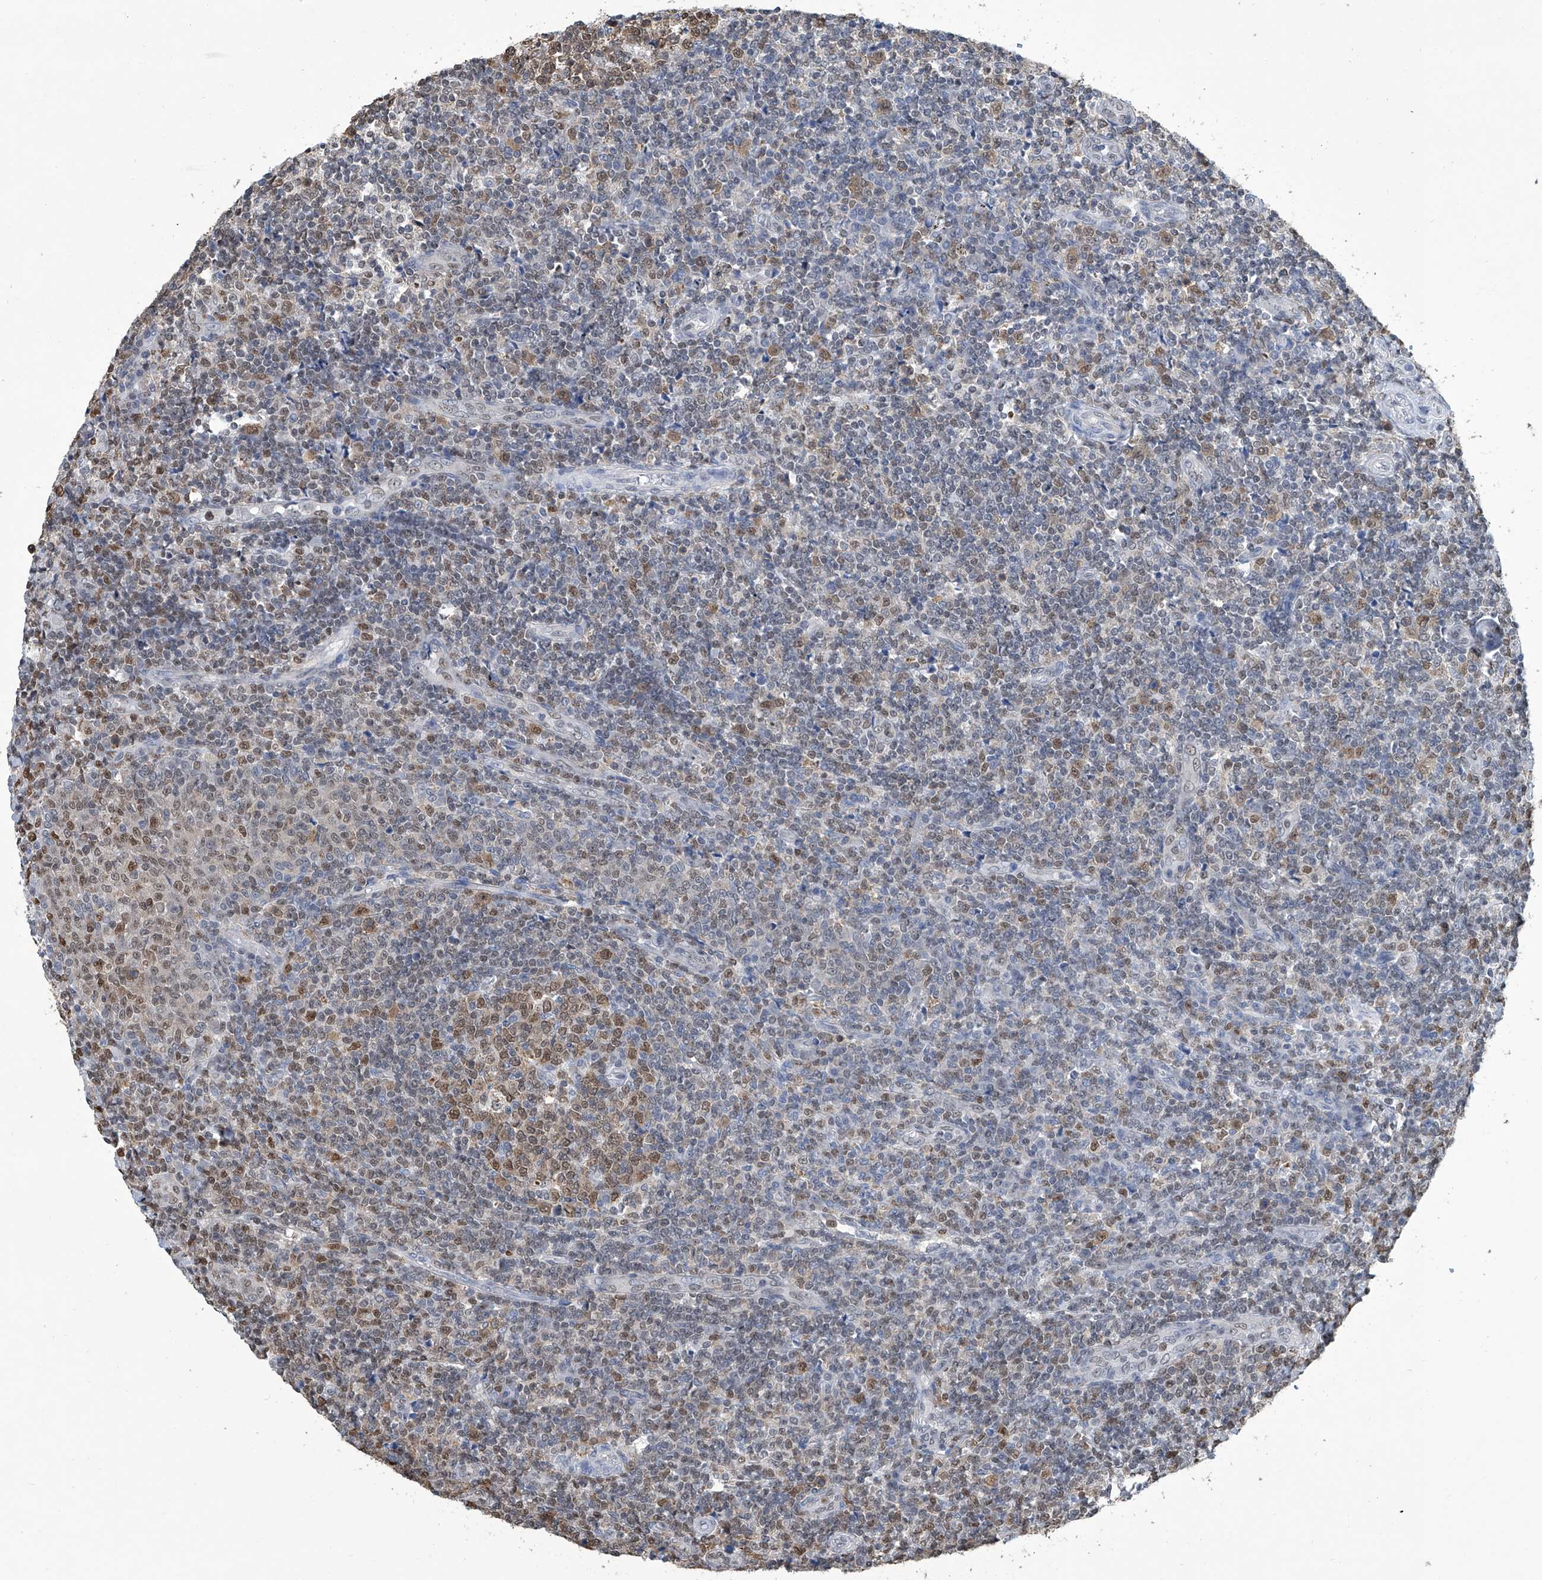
{"staining": {"intensity": "moderate", "quantity": ">75%", "location": "nuclear"}, "tissue": "tonsil", "cell_type": "Germinal center cells", "image_type": "normal", "snomed": [{"axis": "morphology", "description": "Normal tissue, NOS"}, {"axis": "topography", "description": "Tonsil"}], "caption": "IHC of benign tonsil demonstrates medium levels of moderate nuclear expression in approximately >75% of germinal center cells.", "gene": "SREBF2", "patient": {"sex": "female", "age": 19}}